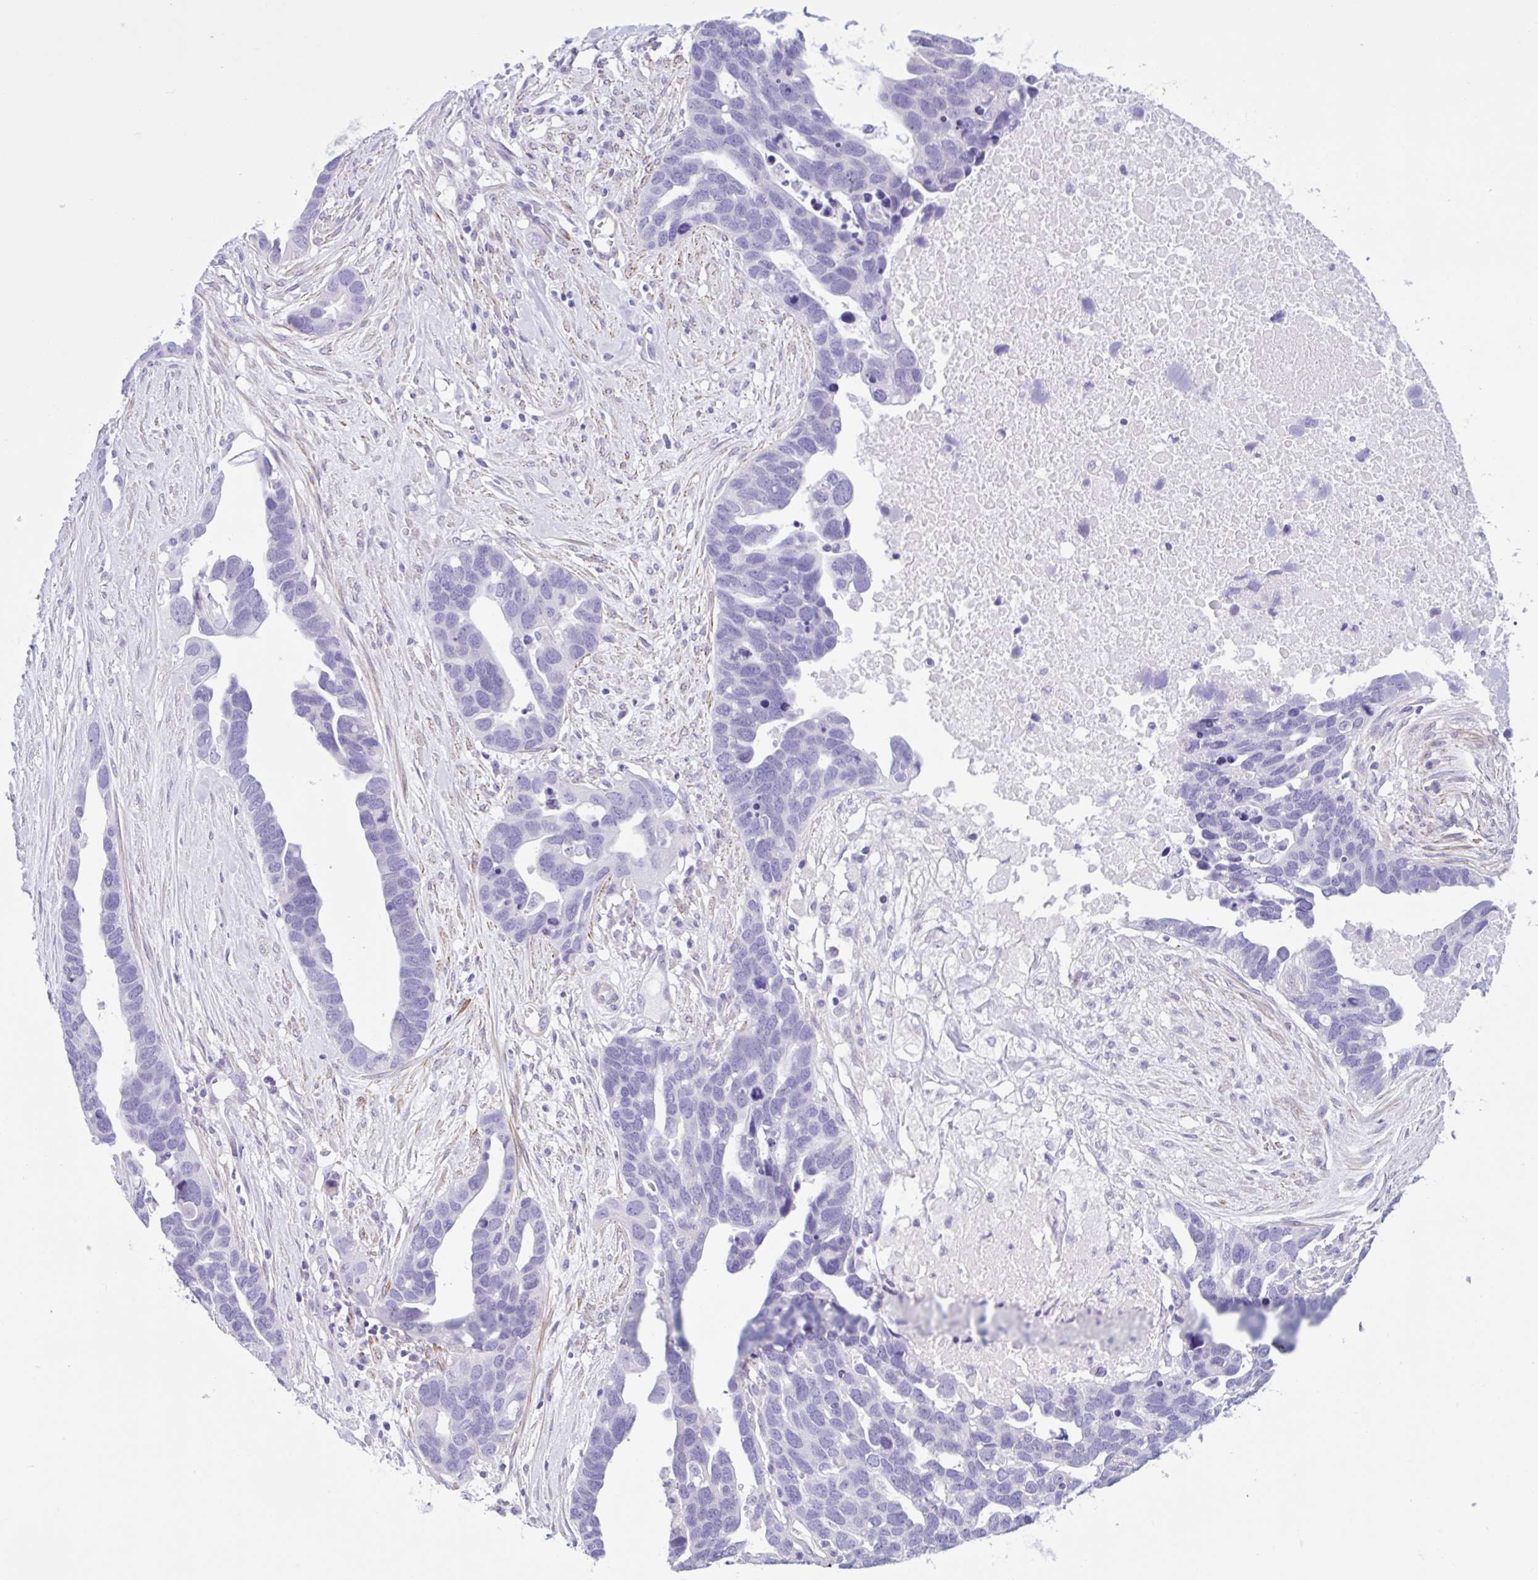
{"staining": {"intensity": "negative", "quantity": "none", "location": "none"}, "tissue": "ovarian cancer", "cell_type": "Tumor cells", "image_type": "cancer", "snomed": [{"axis": "morphology", "description": "Cystadenocarcinoma, serous, NOS"}, {"axis": "topography", "description": "Ovary"}], "caption": "Human ovarian serous cystadenocarcinoma stained for a protein using IHC demonstrates no staining in tumor cells.", "gene": "AHCYL2", "patient": {"sex": "female", "age": 54}}